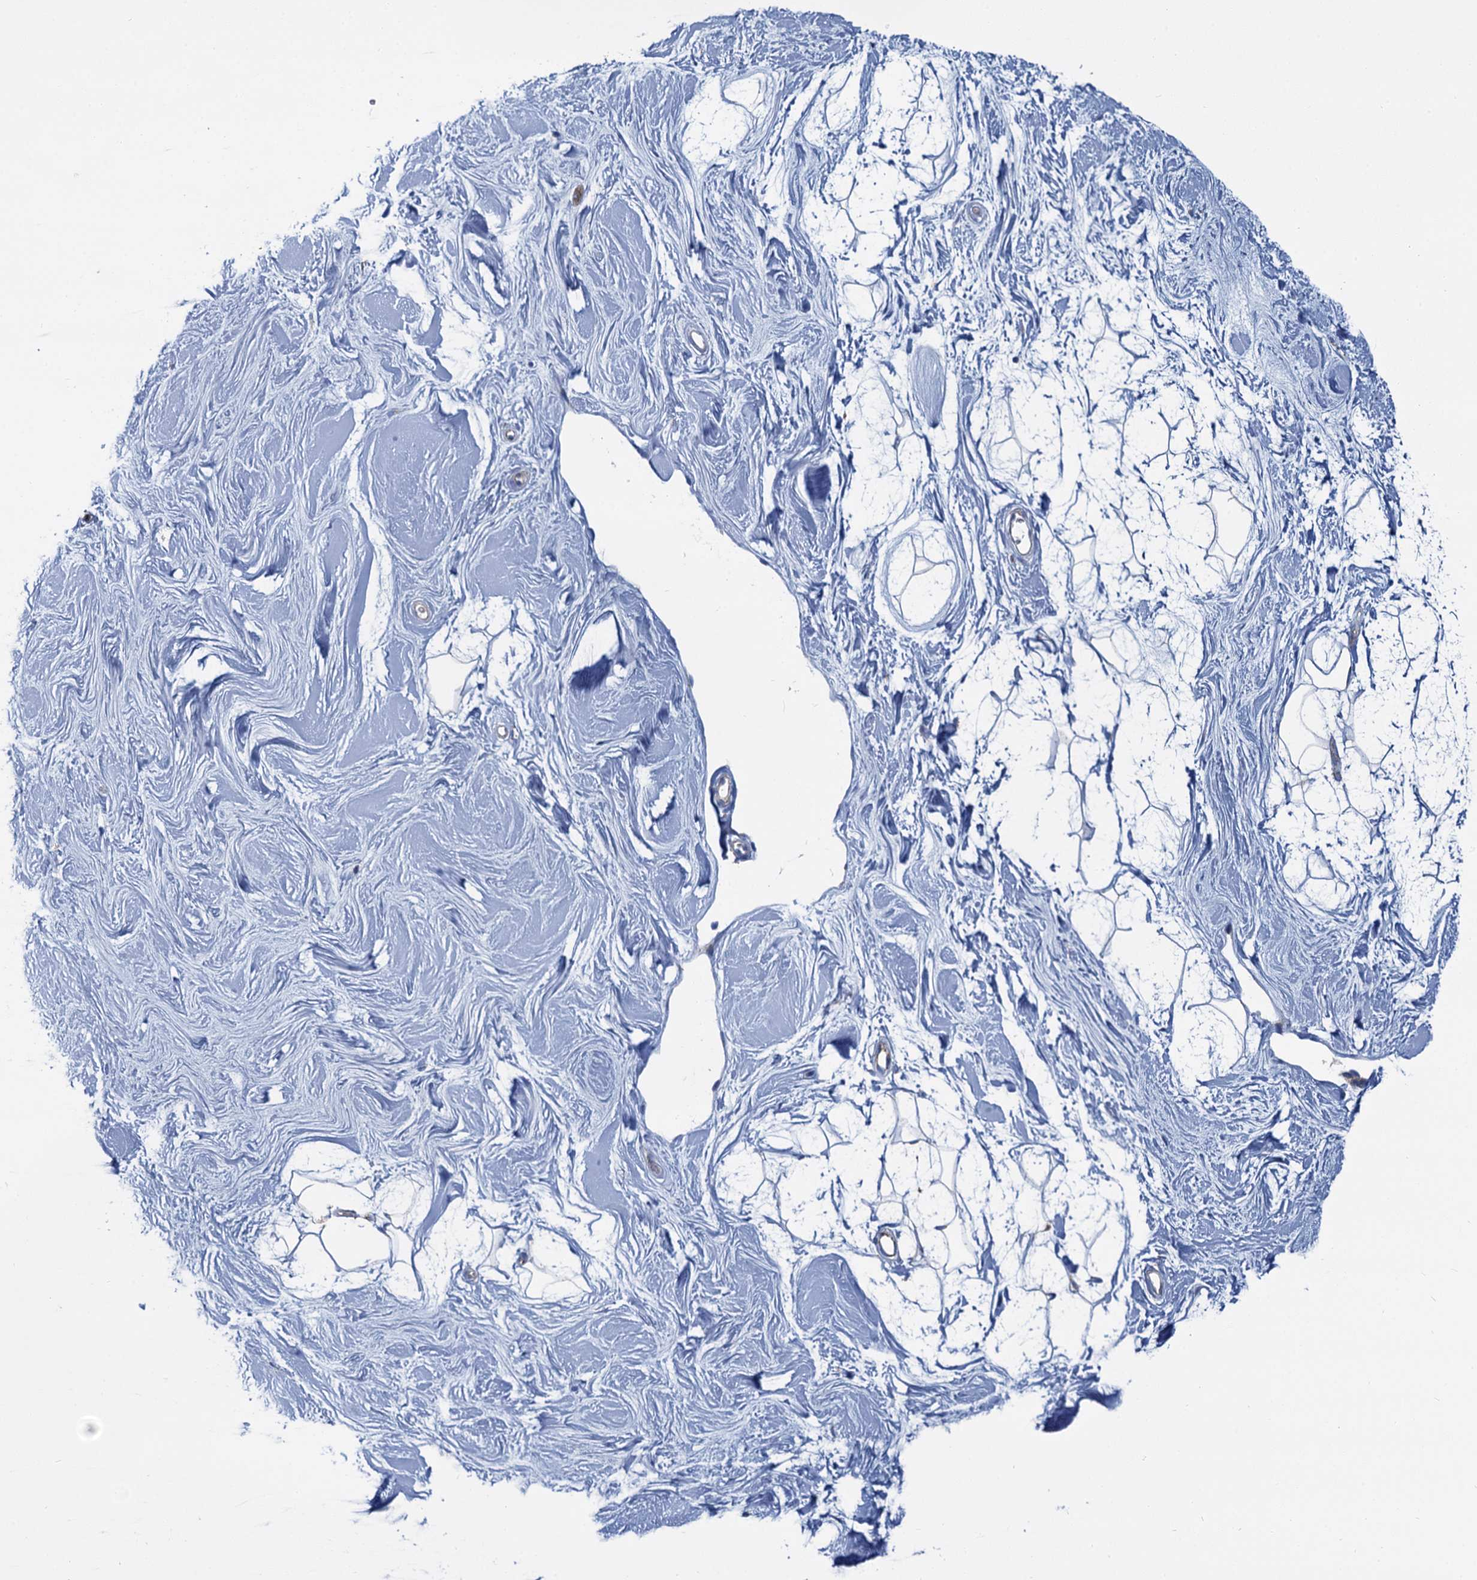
{"staining": {"intensity": "moderate", "quantity": "<25%", "location": "cytoplasmic/membranous"}, "tissue": "breast", "cell_type": "Adipocytes", "image_type": "normal", "snomed": [{"axis": "morphology", "description": "Normal tissue, NOS"}, {"axis": "topography", "description": "Breast"}], "caption": "IHC image of unremarkable breast: breast stained using immunohistochemistry (IHC) reveals low levels of moderate protein expression localized specifically in the cytoplasmic/membranous of adipocytes, appearing as a cytoplasmic/membranous brown color.", "gene": "CCP110", "patient": {"sex": "female", "age": 26}}